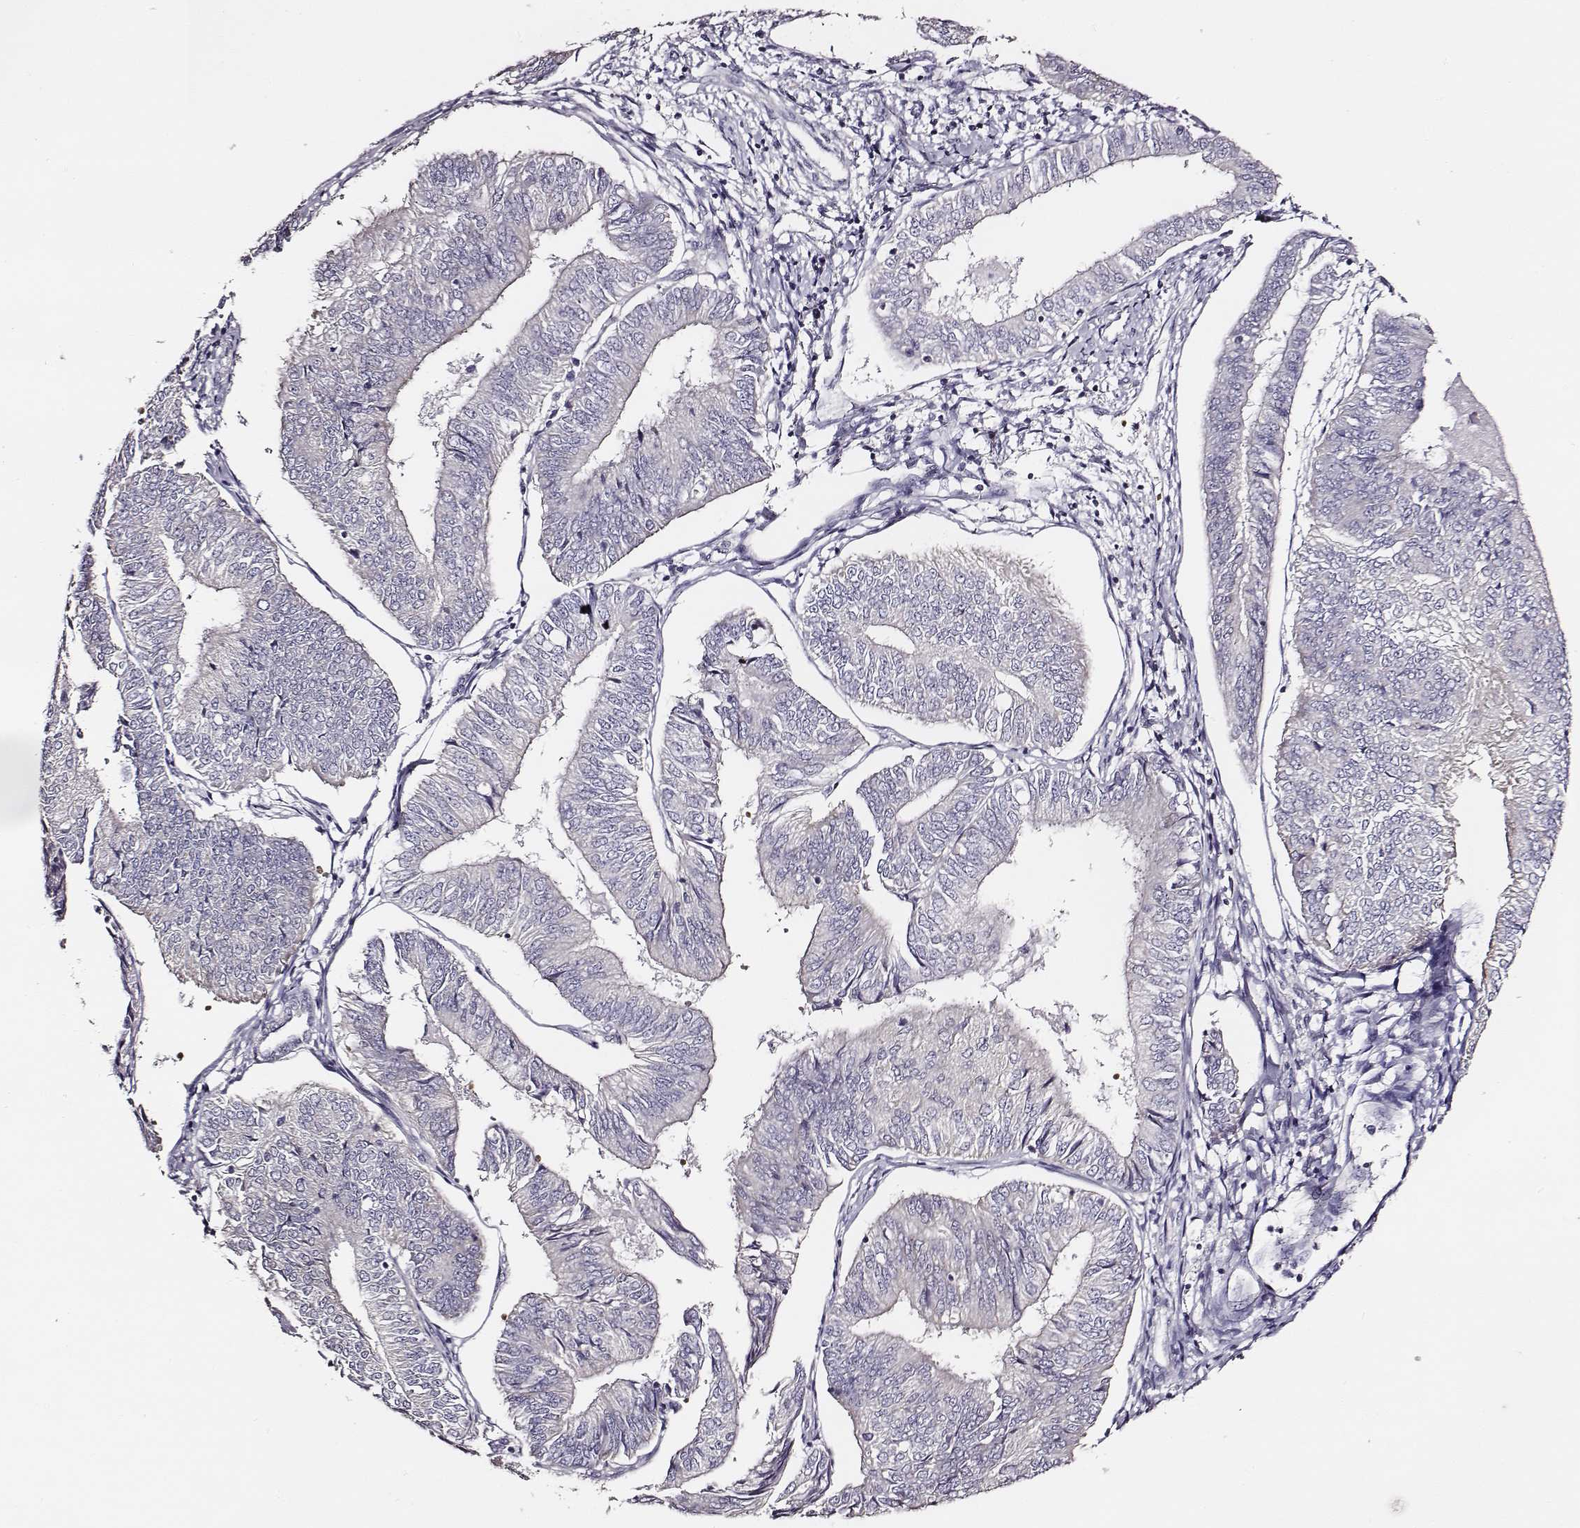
{"staining": {"intensity": "negative", "quantity": "none", "location": "none"}, "tissue": "endometrial cancer", "cell_type": "Tumor cells", "image_type": "cancer", "snomed": [{"axis": "morphology", "description": "Adenocarcinoma, NOS"}, {"axis": "topography", "description": "Endometrium"}], "caption": "This photomicrograph is of endometrial cancer (adenocarcinoma) stained with immunohistochemistry to label a protein in brown with the nuclei are counter-stained blue. There is no positivity in tumor cells.", "gene": "AADAT", "patient": {"sex": "female", "age": 58}}